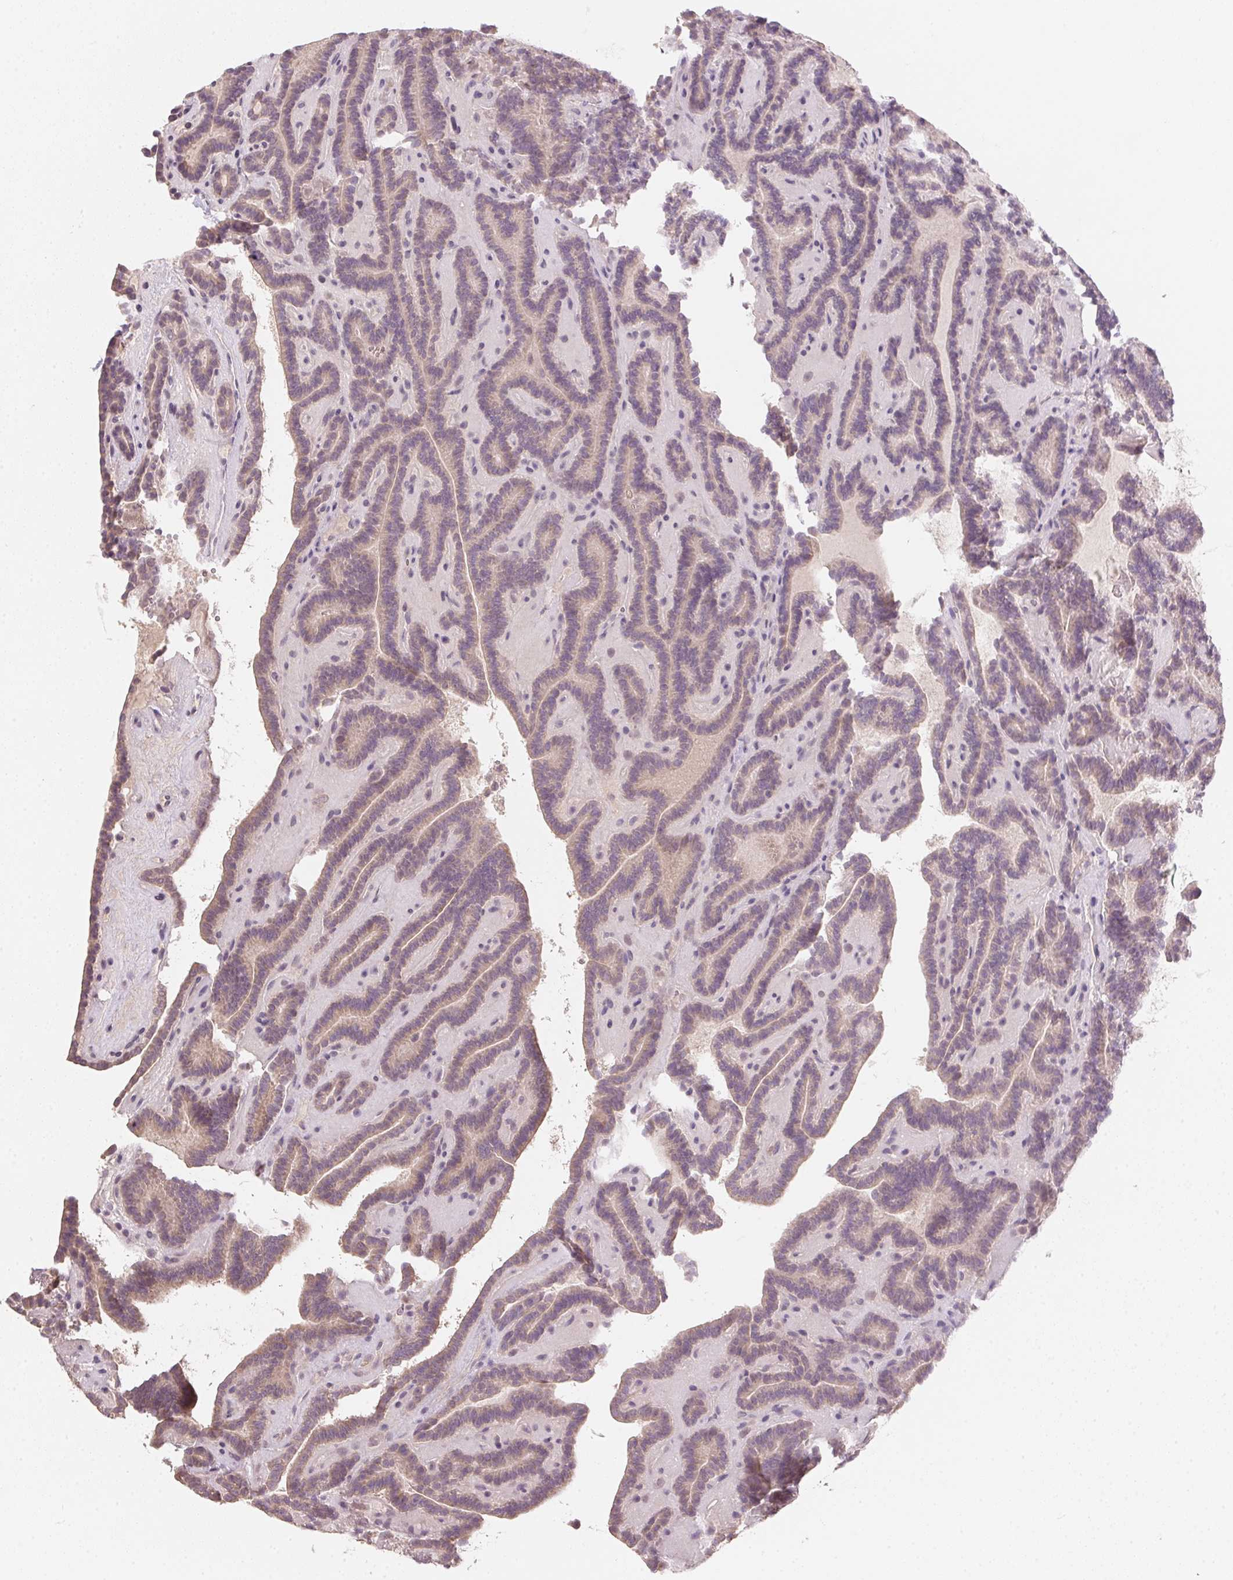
{"staining": {"intensity": "weak", "quantity": "25%-75%", "location": "cytoplasmic/membranous"}, "tissue": "thyroid cancer", "cell_type": "Tumor cells", "image_type": "cancer", "snomed": [{"axis": "morphology", "description": "Papillary adenocarcinoma, NOS"}, {"axis": "topography", "description": "Thyroid gland"}], "caption": "Immunohistochemical staining of human thyroid cancer shows weak cytoplasmic/membranous protein staining in about 25%-75% of tumor cells. (Brightfield microscopy of DAB IHC at high magnification).", "gene": "ALDH8A1", "patient": {"sex": "female", "age": 21}}